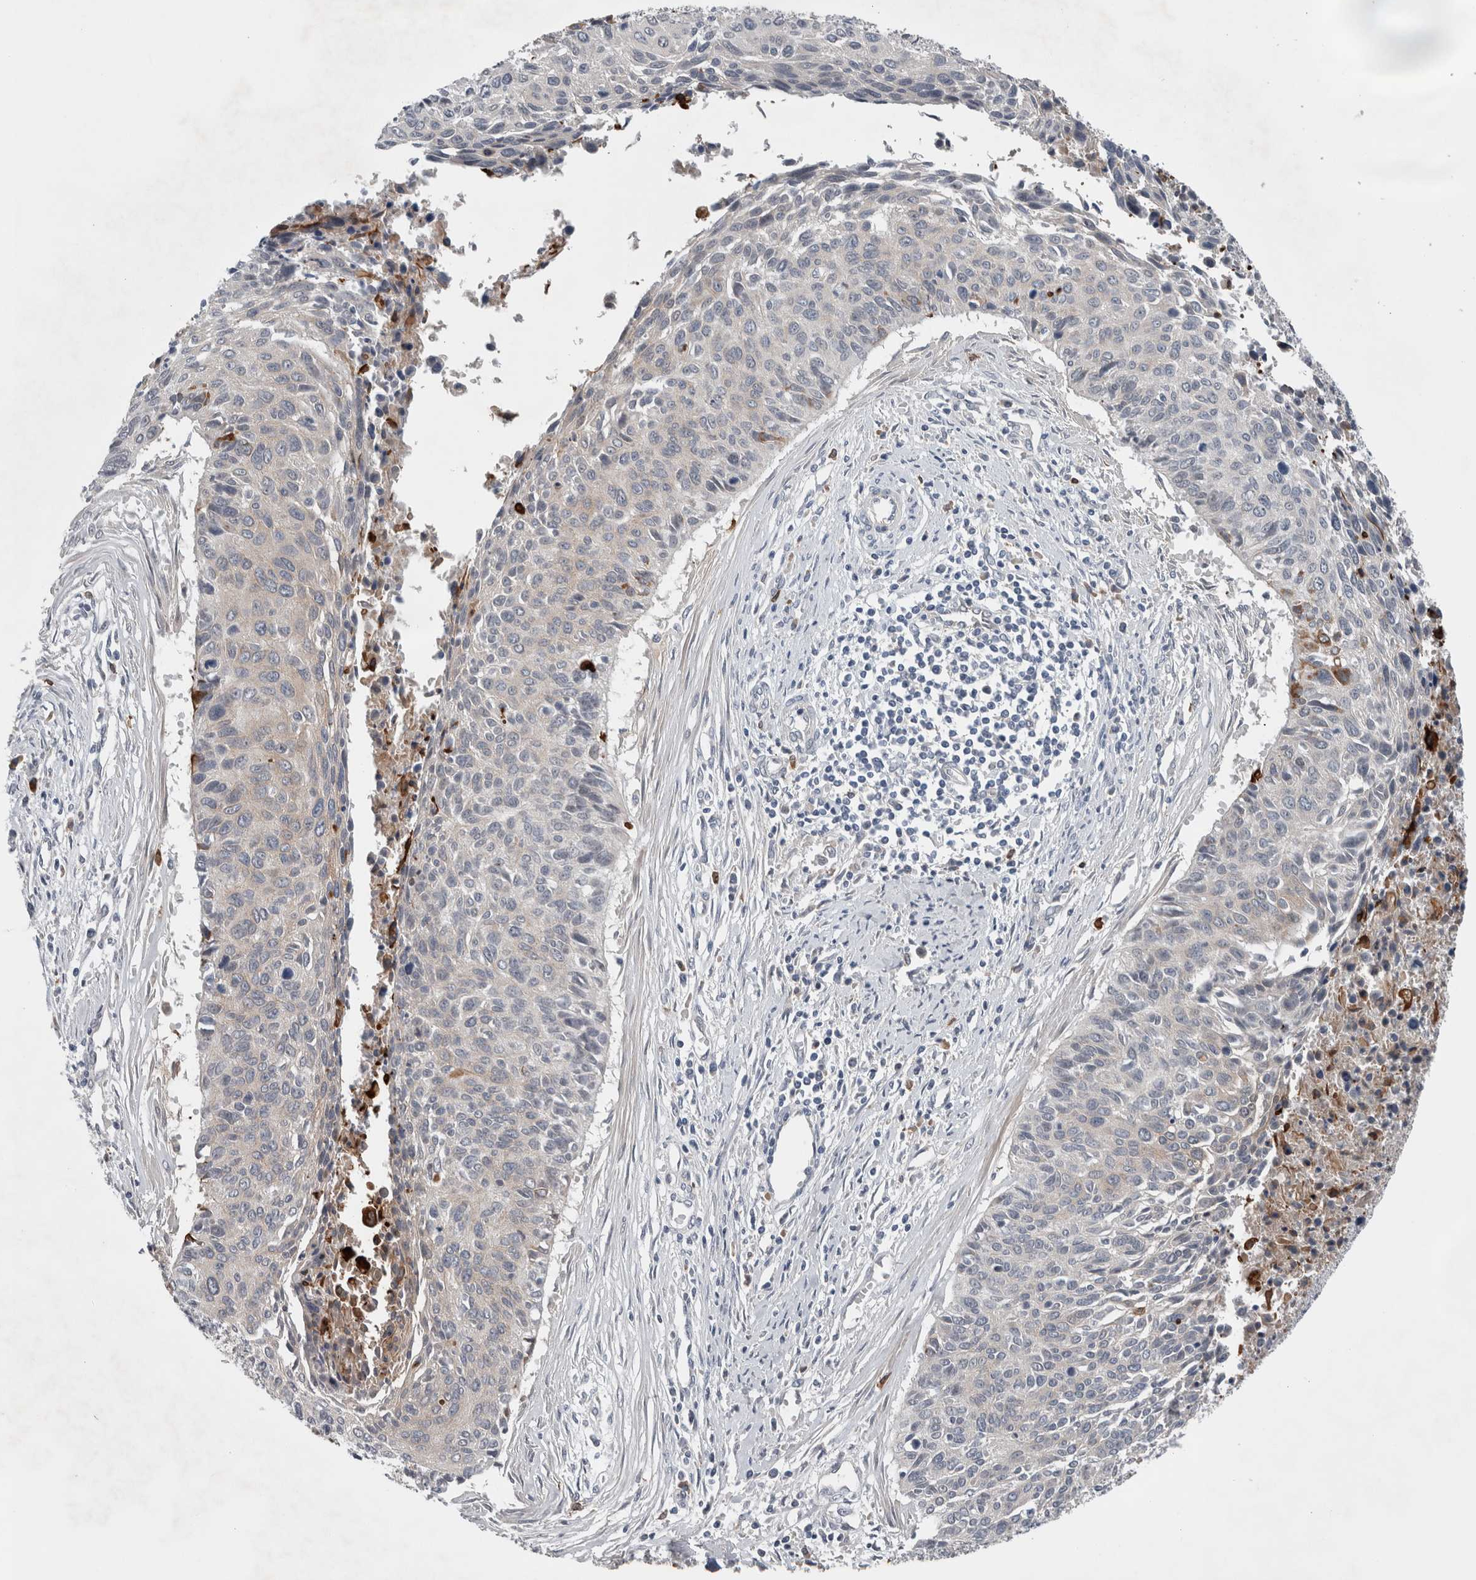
{"staining": {"intensity": "moderate", "quantity": "<25%", "location": "cytoplasmic/membranous"}, "tissue": "cervical cancer", "cell_type": "Tumor cells", "image_type": "cancer", "snomed": [{"axis": "morphology", "description": "Squamous cell carcinoma, NOS"}, {"axis": "topography", "description": "Cervix"}], "caption": "An image of human cervical cancer (squamous cell carcinoma) stained for a protein exhibits moderate cytoplasmic/membranous brown staining in tumor cells.", "gene": "CRNN", "patient": {"sex": "female", "age": 55}}